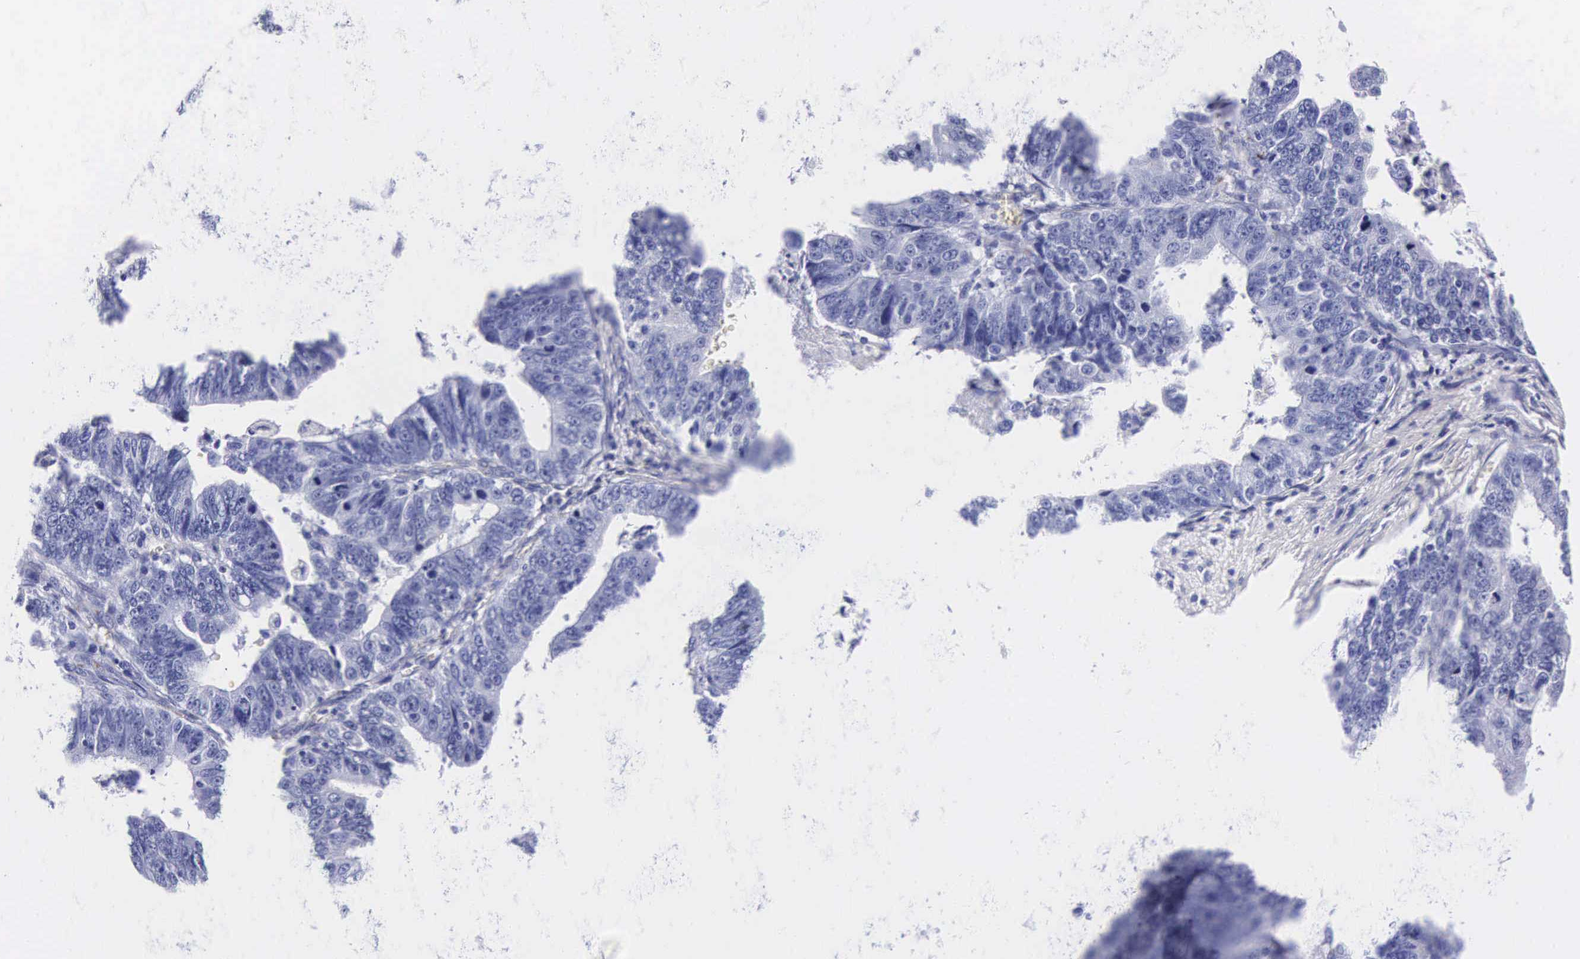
{"staining": {"intensity": "negative", "quantity": "none", "location": "none"}, "tissue": "stomach cancer", "cell_type": "Tumor cells", "image_type": "cancer", "snomed": [{"axis": "morphology", "description": "Adenocarcinoma, NOS"}, {"axis": "topography", "description": "Stomach, upper"}], "caption": "Photomicrograph shows no significant protein positivity in tumor cells of stomach cancer (adenocarcinoma).", "gene": "ENO2", "patient": {"sex": "female", "age": 50}}